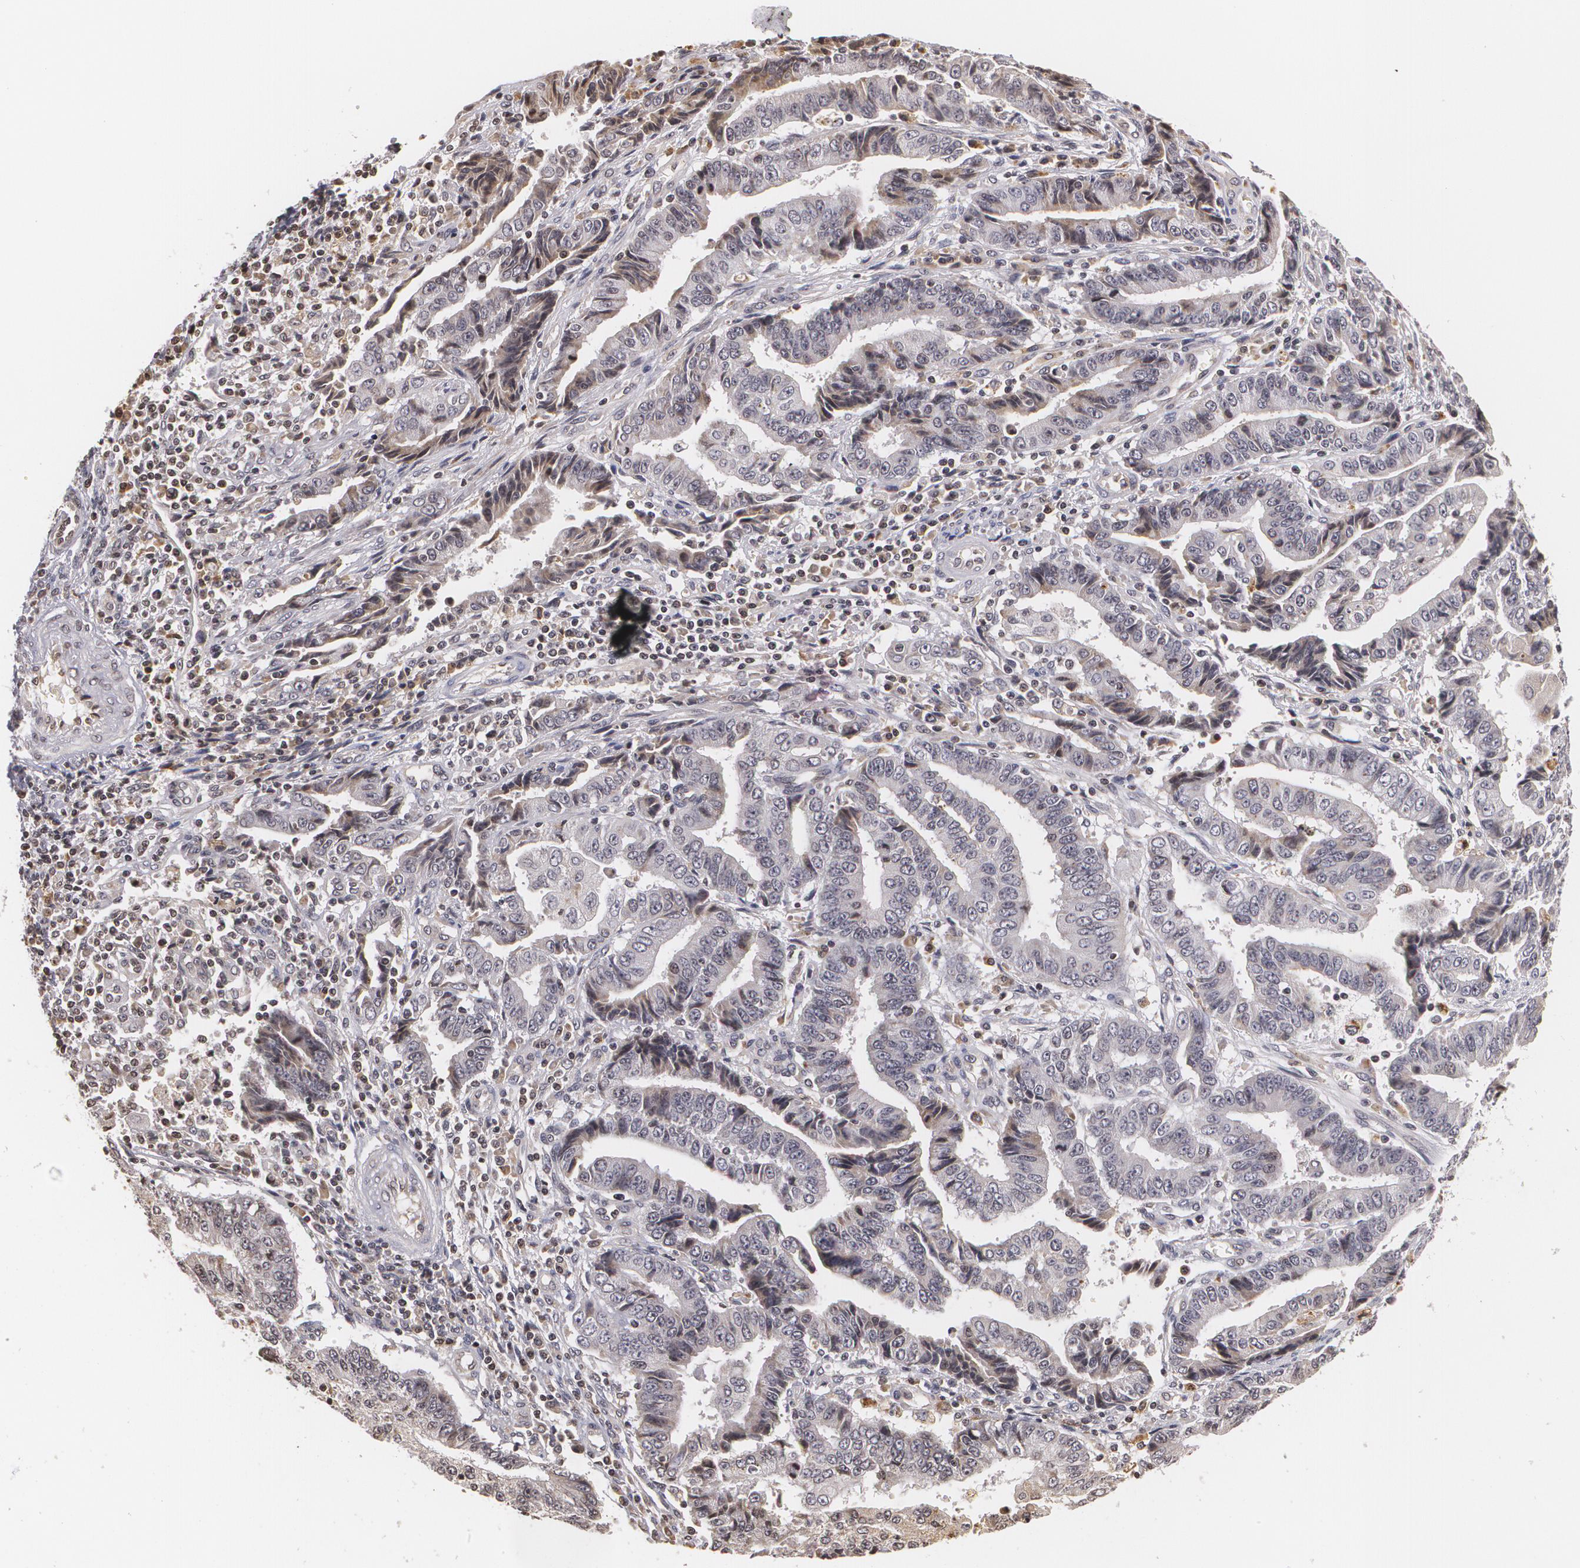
{"staining": {"intensity": "moderate", "quantity": "<25%", "location": "cytoplasmic/membranous"}, "tissue": "endometrial cancer", "cell_type": "Tumor cells", "image_type": "cancer", "snomed": [{"axis": "morphology", "description": "Adenocarcinoma, NOS"}, {"axis": "topography", "description": "Endometrium"}], "caption": "Human endometrial cancer stained with a brown dye shows moderate cytoplasmic/membranous positive positivity in about <25% of tumor cells.", "gene": "VAV3", "patient": {"sex": "female", "age": 75}}